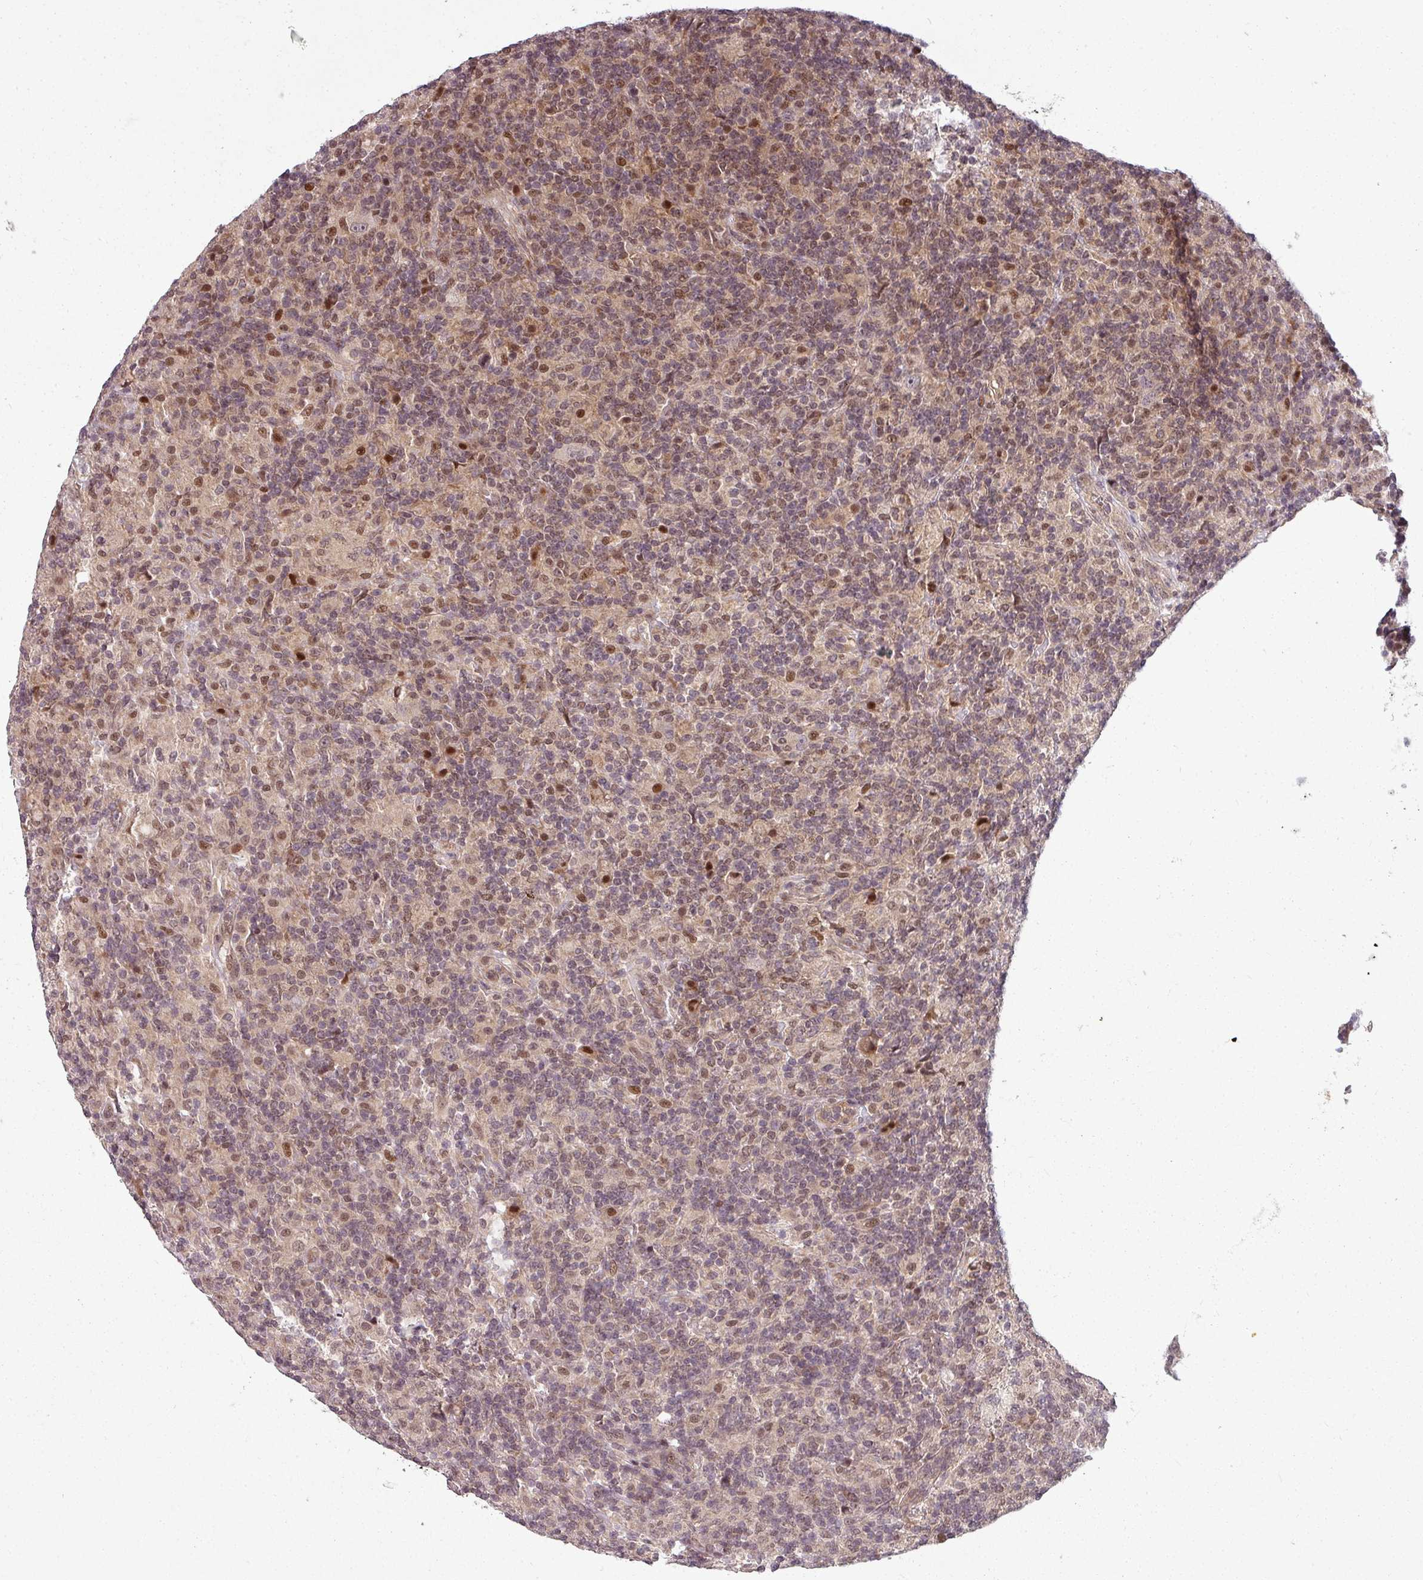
{"staining": {"intensity": "negative", "quantity": "none", "location": "none"}, "tissue": "lymphoma", "cell_type": "Tumor cells", "image_type": "cancer", "snomed": [{"axis": "morphology", "description": "Hodgkin's disease, NOS"}, {"axis": "topography", "description": "Lymph node"}], "caption": "Lymphoma stained for a protein using immunohistochemistry (IHC) displays no staining tumor cells.", "gene": "CLIC1", "patient": {"sex": "male", "age": 70}}